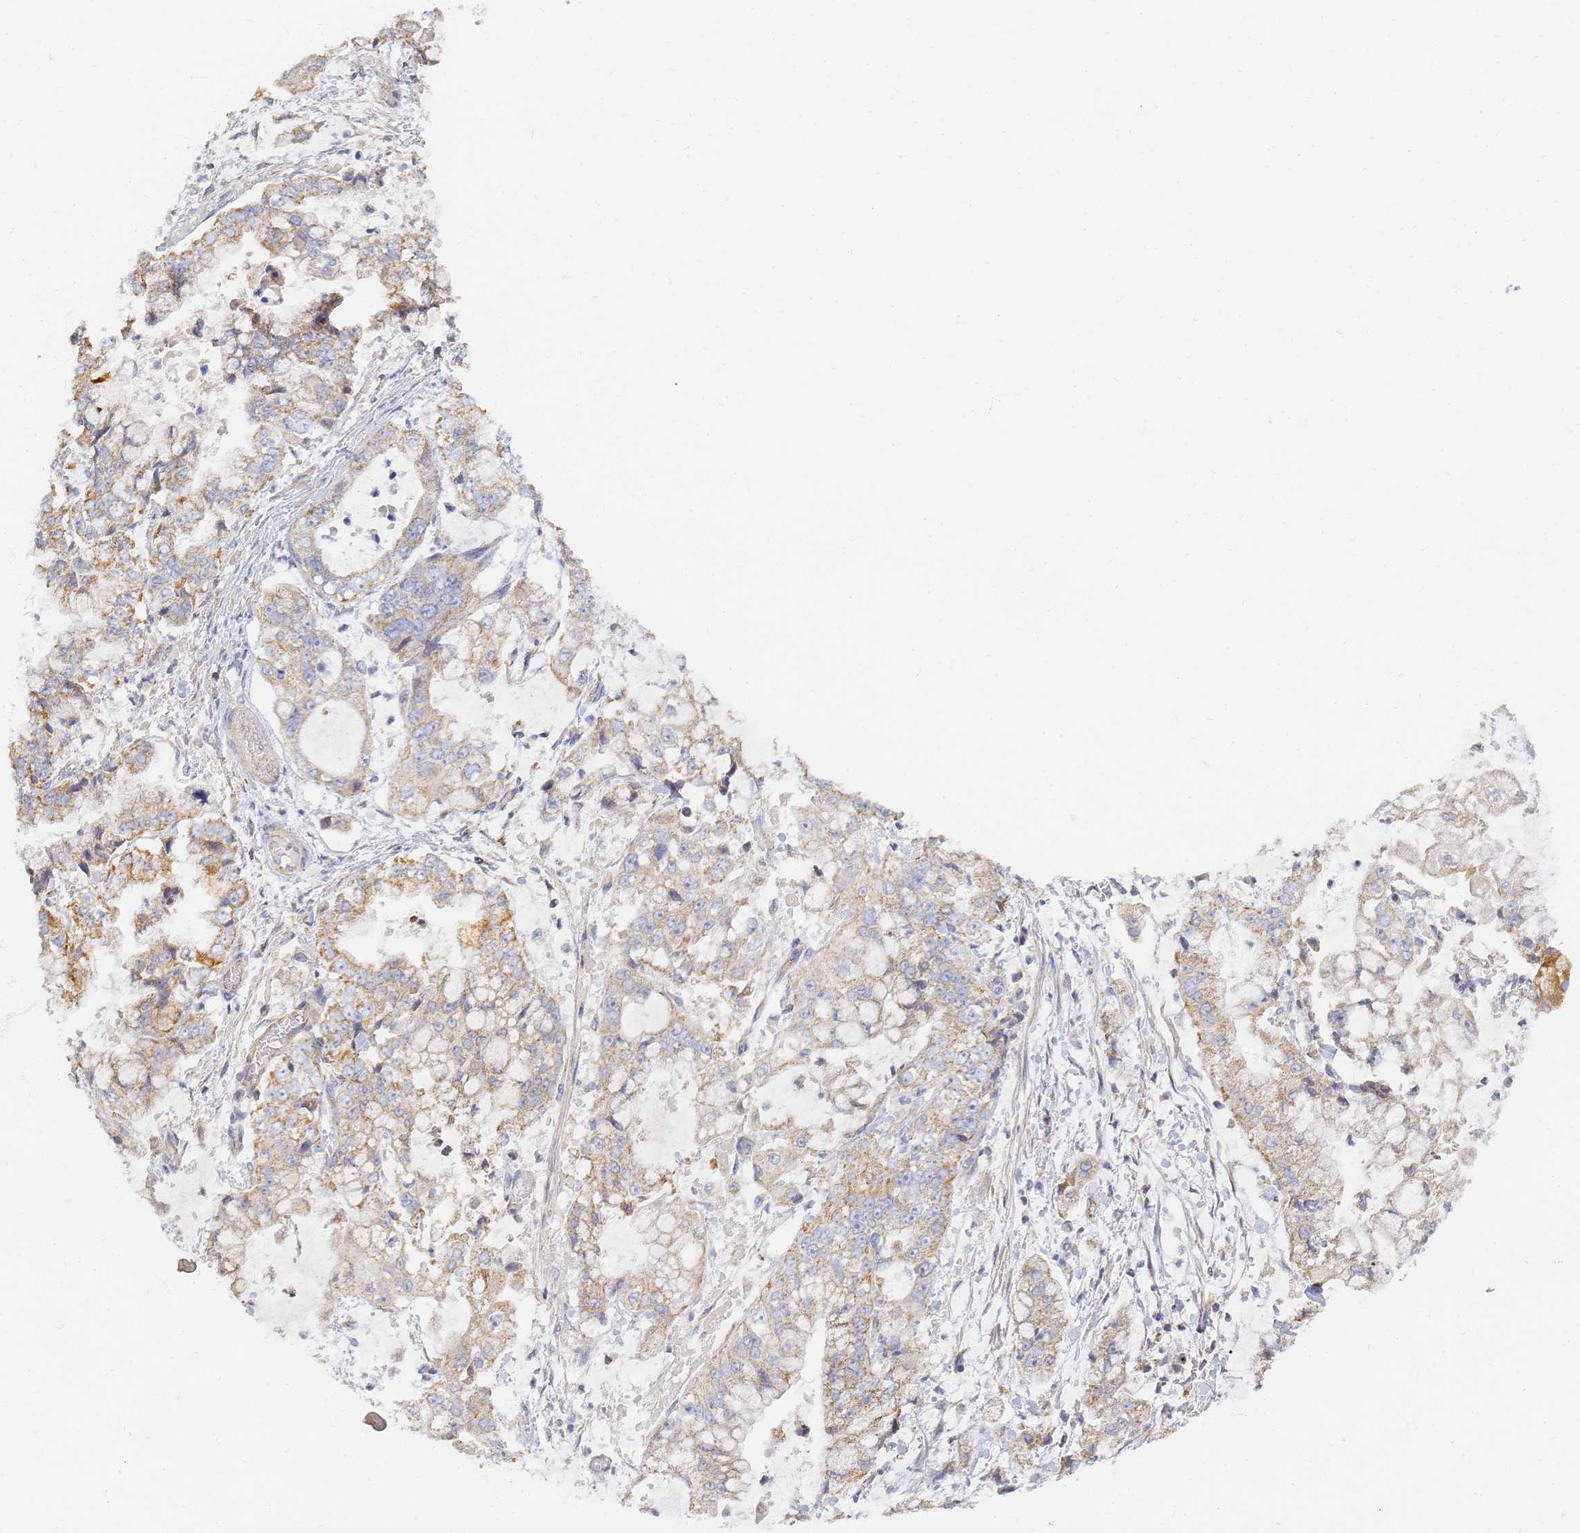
{"staining": {"intensity": "moderate", "quantity": "25%-75%", "location": "cytoplasmic/membranous"}, "tissue": "stomach cancer", "cell_type": "Tumor cells", "image_type": "cancer", "snomed": [{"axis": "morphology", "description": "Adenocarcinoma, NOS"}, {"axis": "topography", "description": "Stomach"}], "caption": "About 25%-75% of tumor cells in stomach cancer exhibit moderate cytoplasmic/membranous protein staining as visualized by brown immunohistochemical staining.", "gene": "UTP23", "patient": {"sex": "male", "age": 76}}